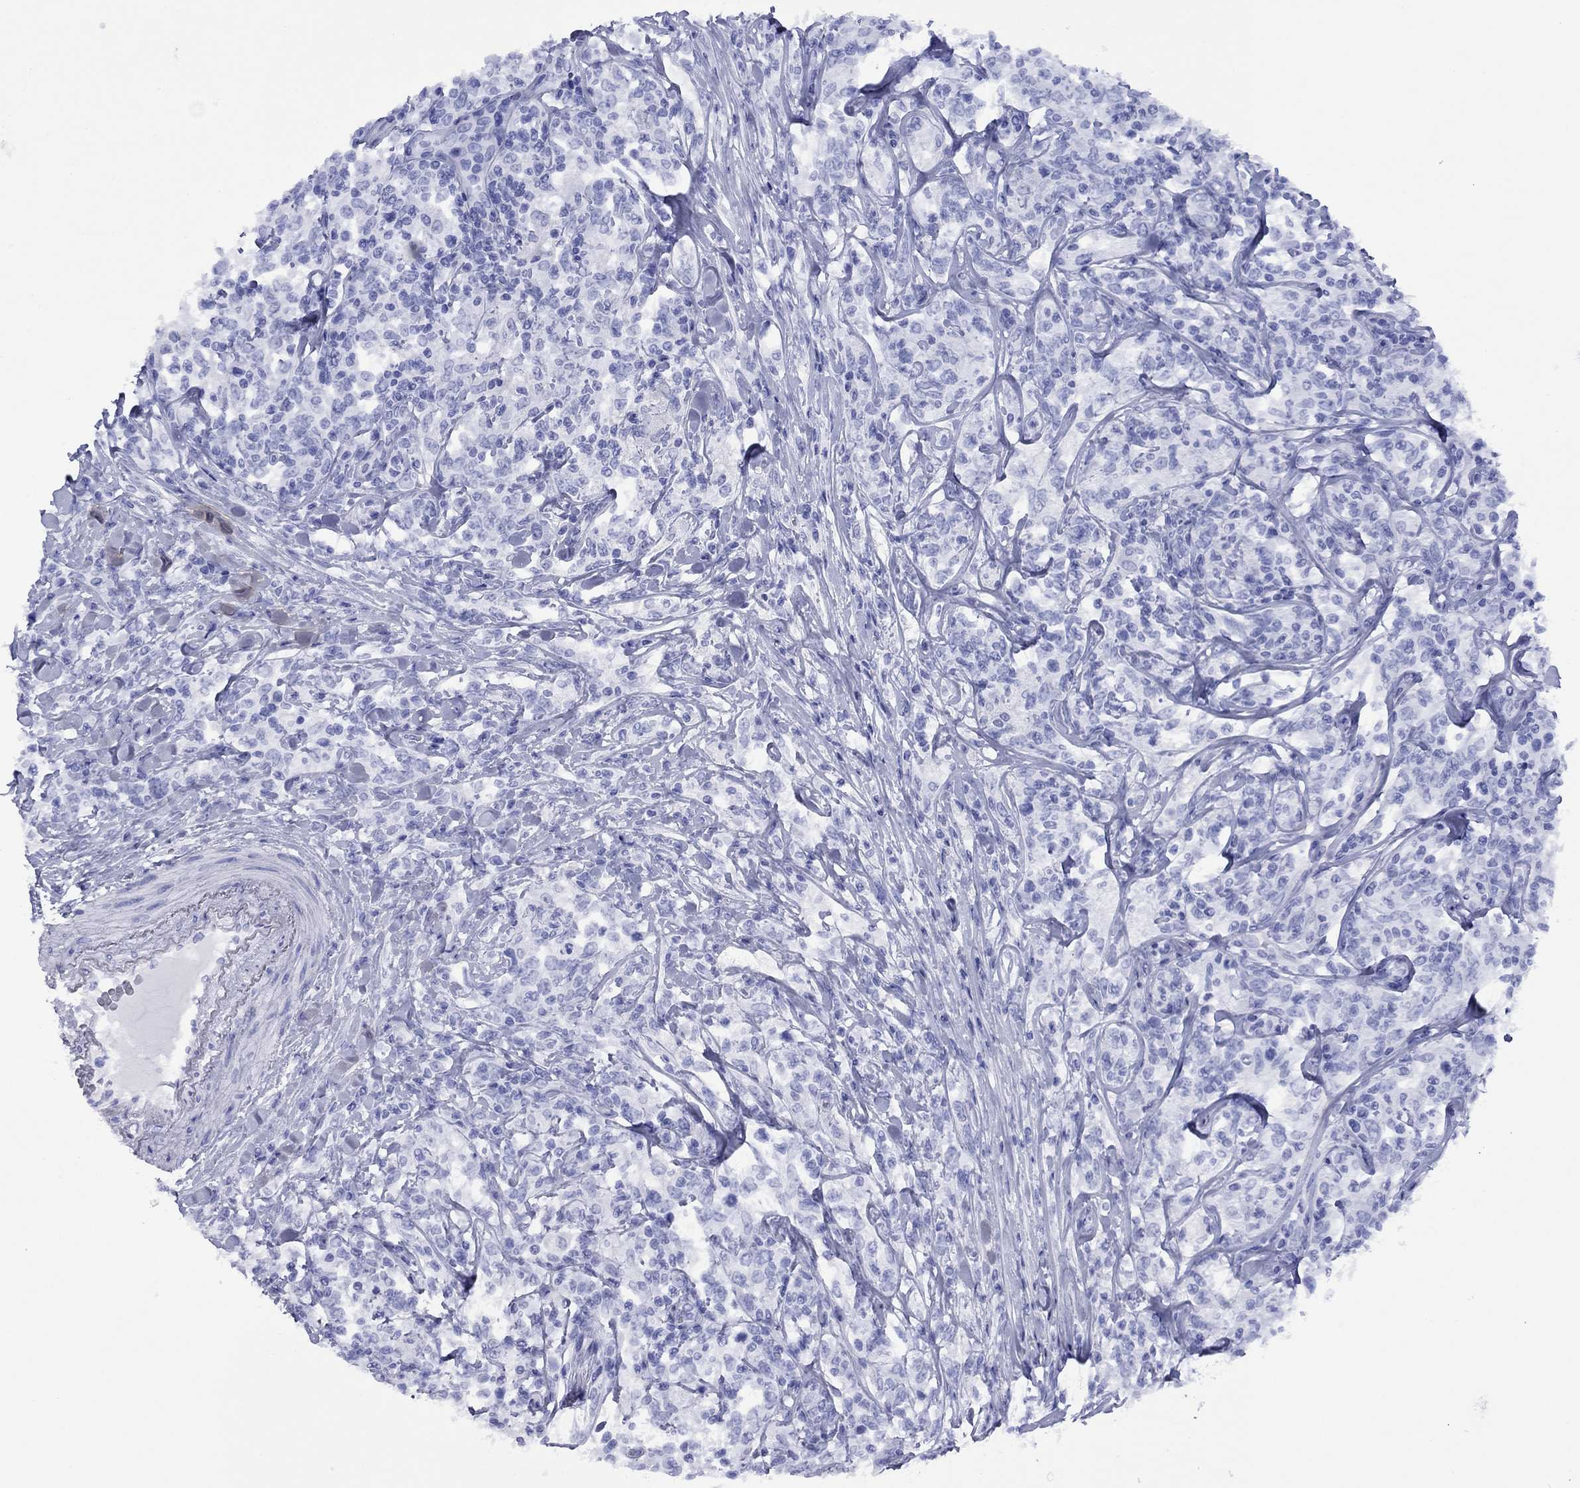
{"staining": {"intensity": "negative", "quantity": "none", "location": "none"}, "tissue": "lymphoma", "cell_type": "Tumor cells", "image_type": "cancer", "snomed": [{"axis": "morphology", "description": "Malignant lymphoma, non-Hodgkin's type, High grade"}, {"axis": "topography", "description": "Lymph node"}], "caption": "Tumor cells show no significant protein expression in lymphoma.", "gene": "ROM1", "patient": {"sex": "female", "age": 84}}